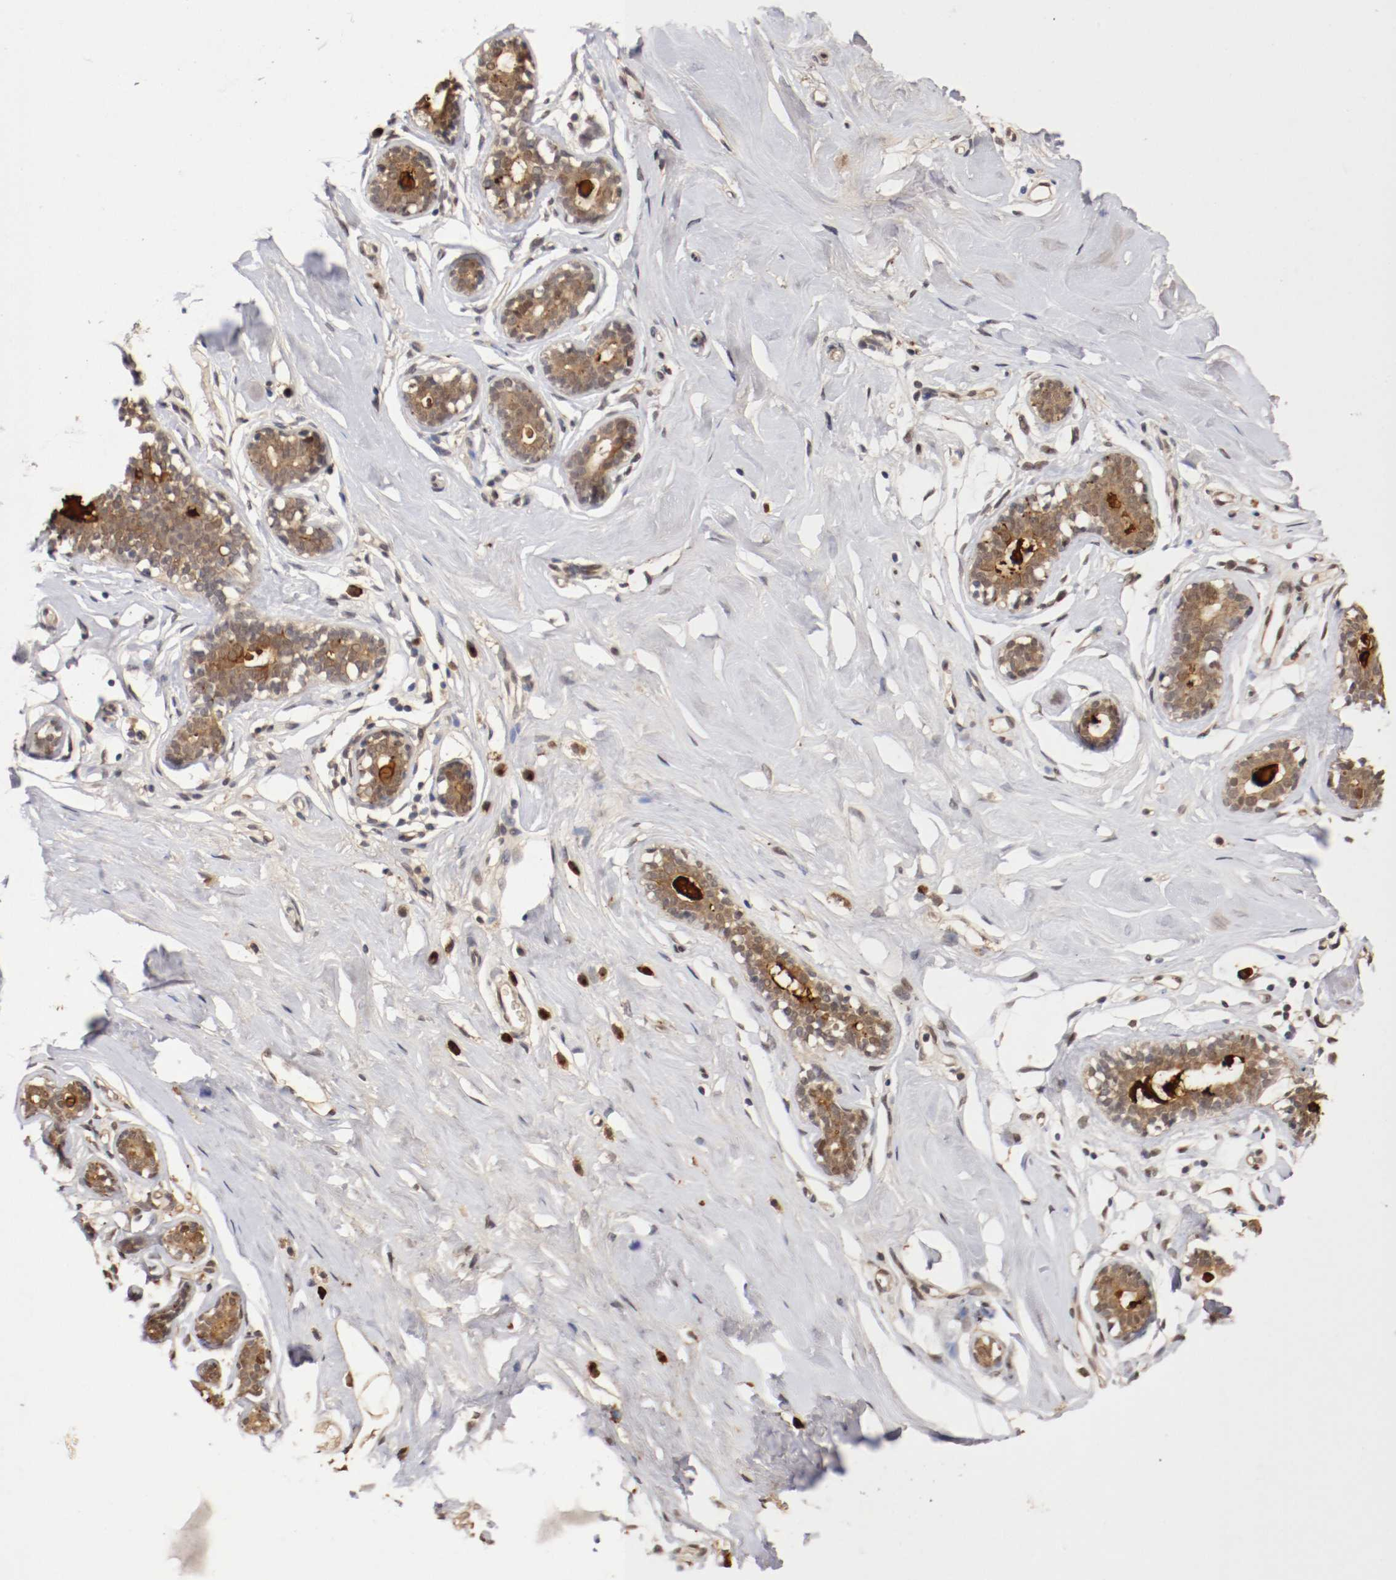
{"staining": {"intensity": "weak", "quantity": ">75%", "location": "cytoplasmic/membranous"}, "tissue": "breast", "cell_type": "Adipocytes", "image_type": "normal", "snomed": [{"axis": "morphology", "description": "Normal tissue, NOS"}, {"axis": "topography", "description": "Breast"}], "caption": "High-power microscopy captured an immunohistochemistry (IHC) photomicrograph of unremarkable breast, revealing weak cytoplasmic/membranous staining in about >75% of adipocytes. (DAB (3,3'-diaminobenzidine) IHC with brightfield microscopy, high magnification).", "gene": "DNMT3B", "patient": {"sex": "female", "age": 23}}